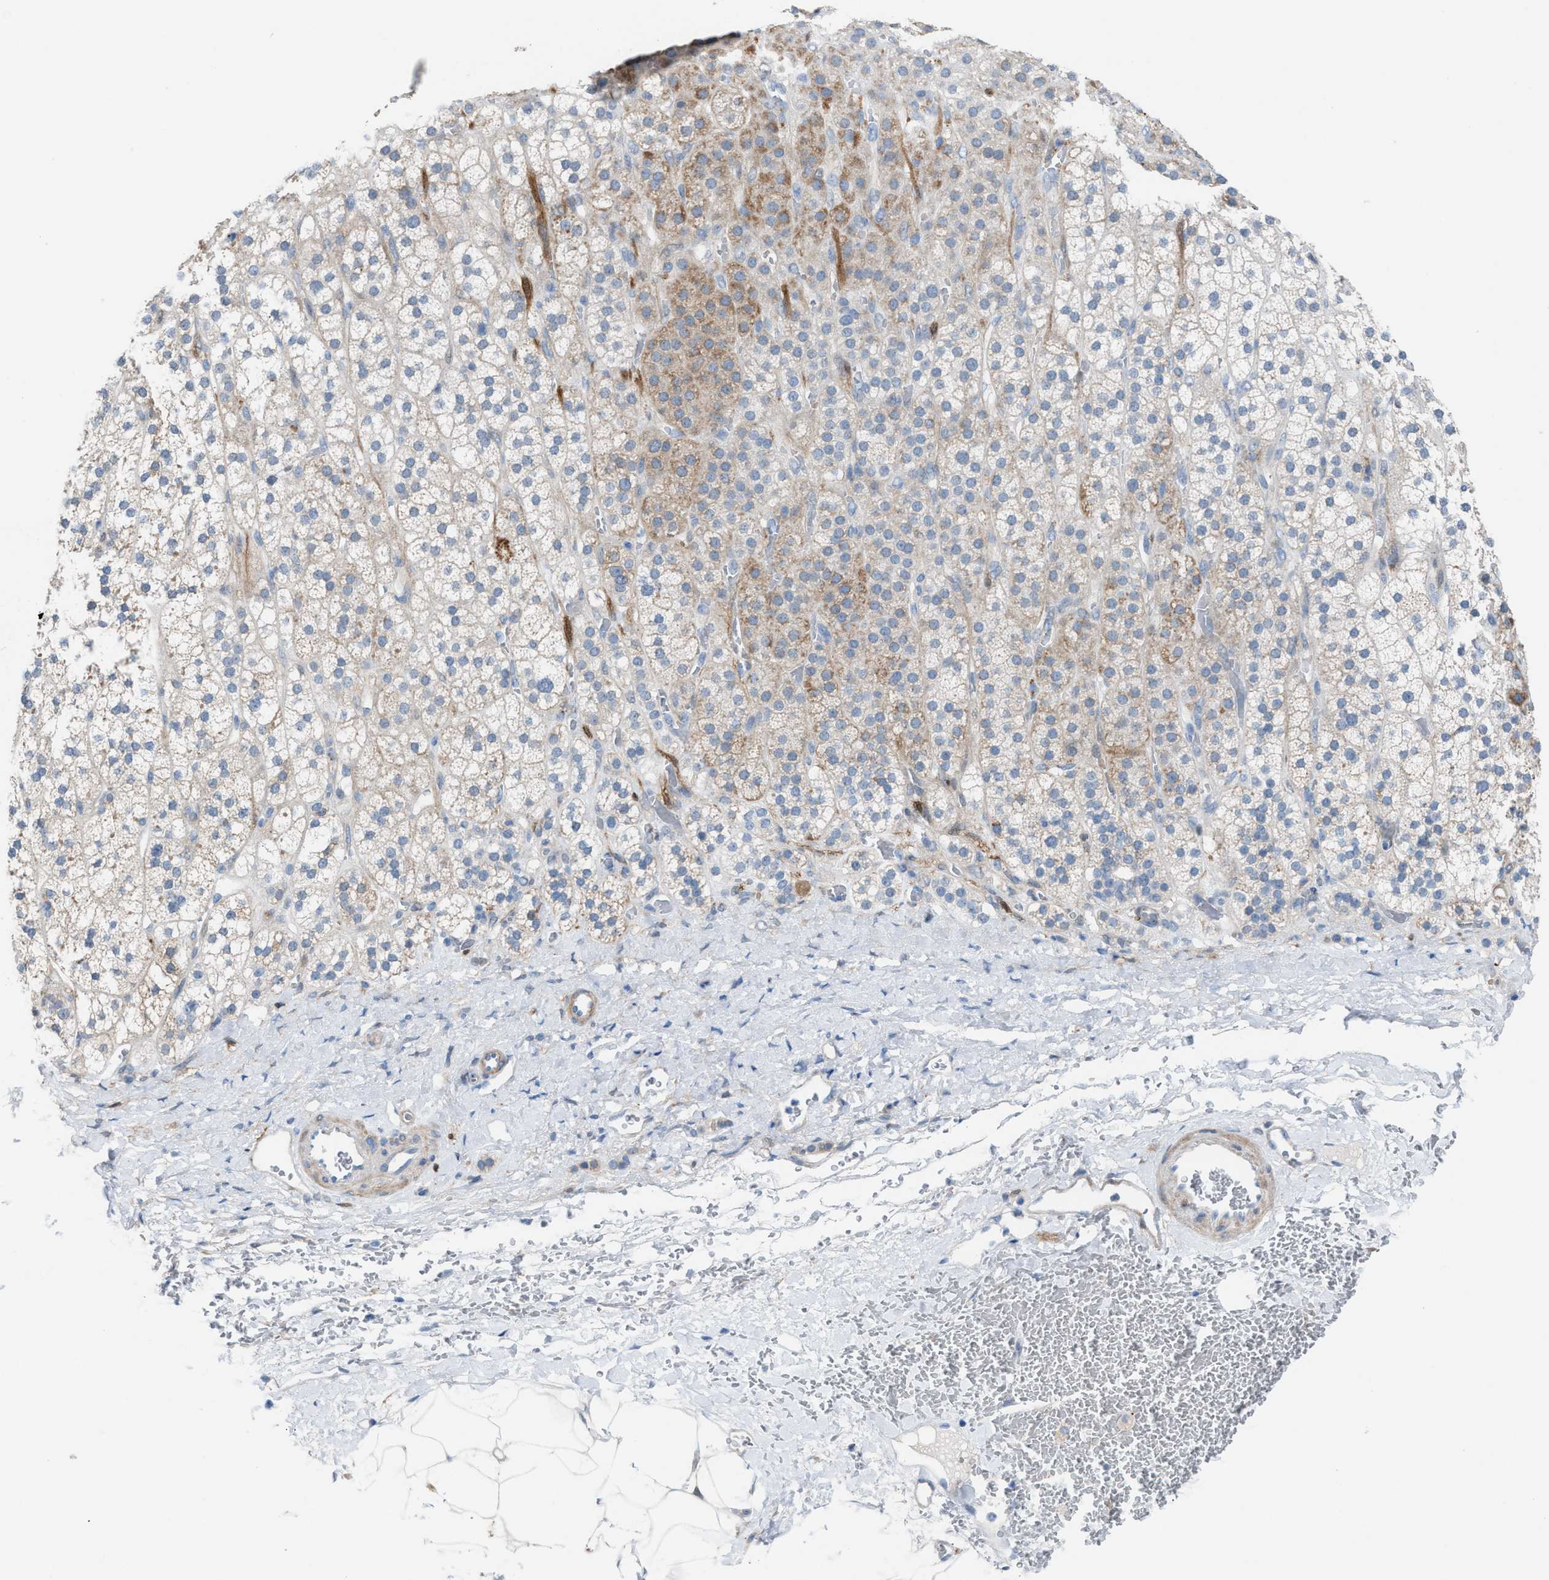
{"staining": {"intensity": "moderate", "quantity": "<25%", "location": "cytoplasmic/membranous"}, "tissue": "adrenal gland", "cell_type": "Glandular cells", "image_type": "normal", "snomed": [{"axis": "morphology", "description": "Normal tissue, NOS"}, {"axis": "topography", "description": "Adrenal gland"}], "caption": "The immunohistochemical stain shows moderate cytoplasmic/membranous expression in glandular cells of unremarkable adrenal gland. (DAB (3,3'-diaminobenzidine) = brown stain, brightfield microscopy at high magnification).", "gene": "ASPA", "patient": {"sex": "male", "age": 56}}